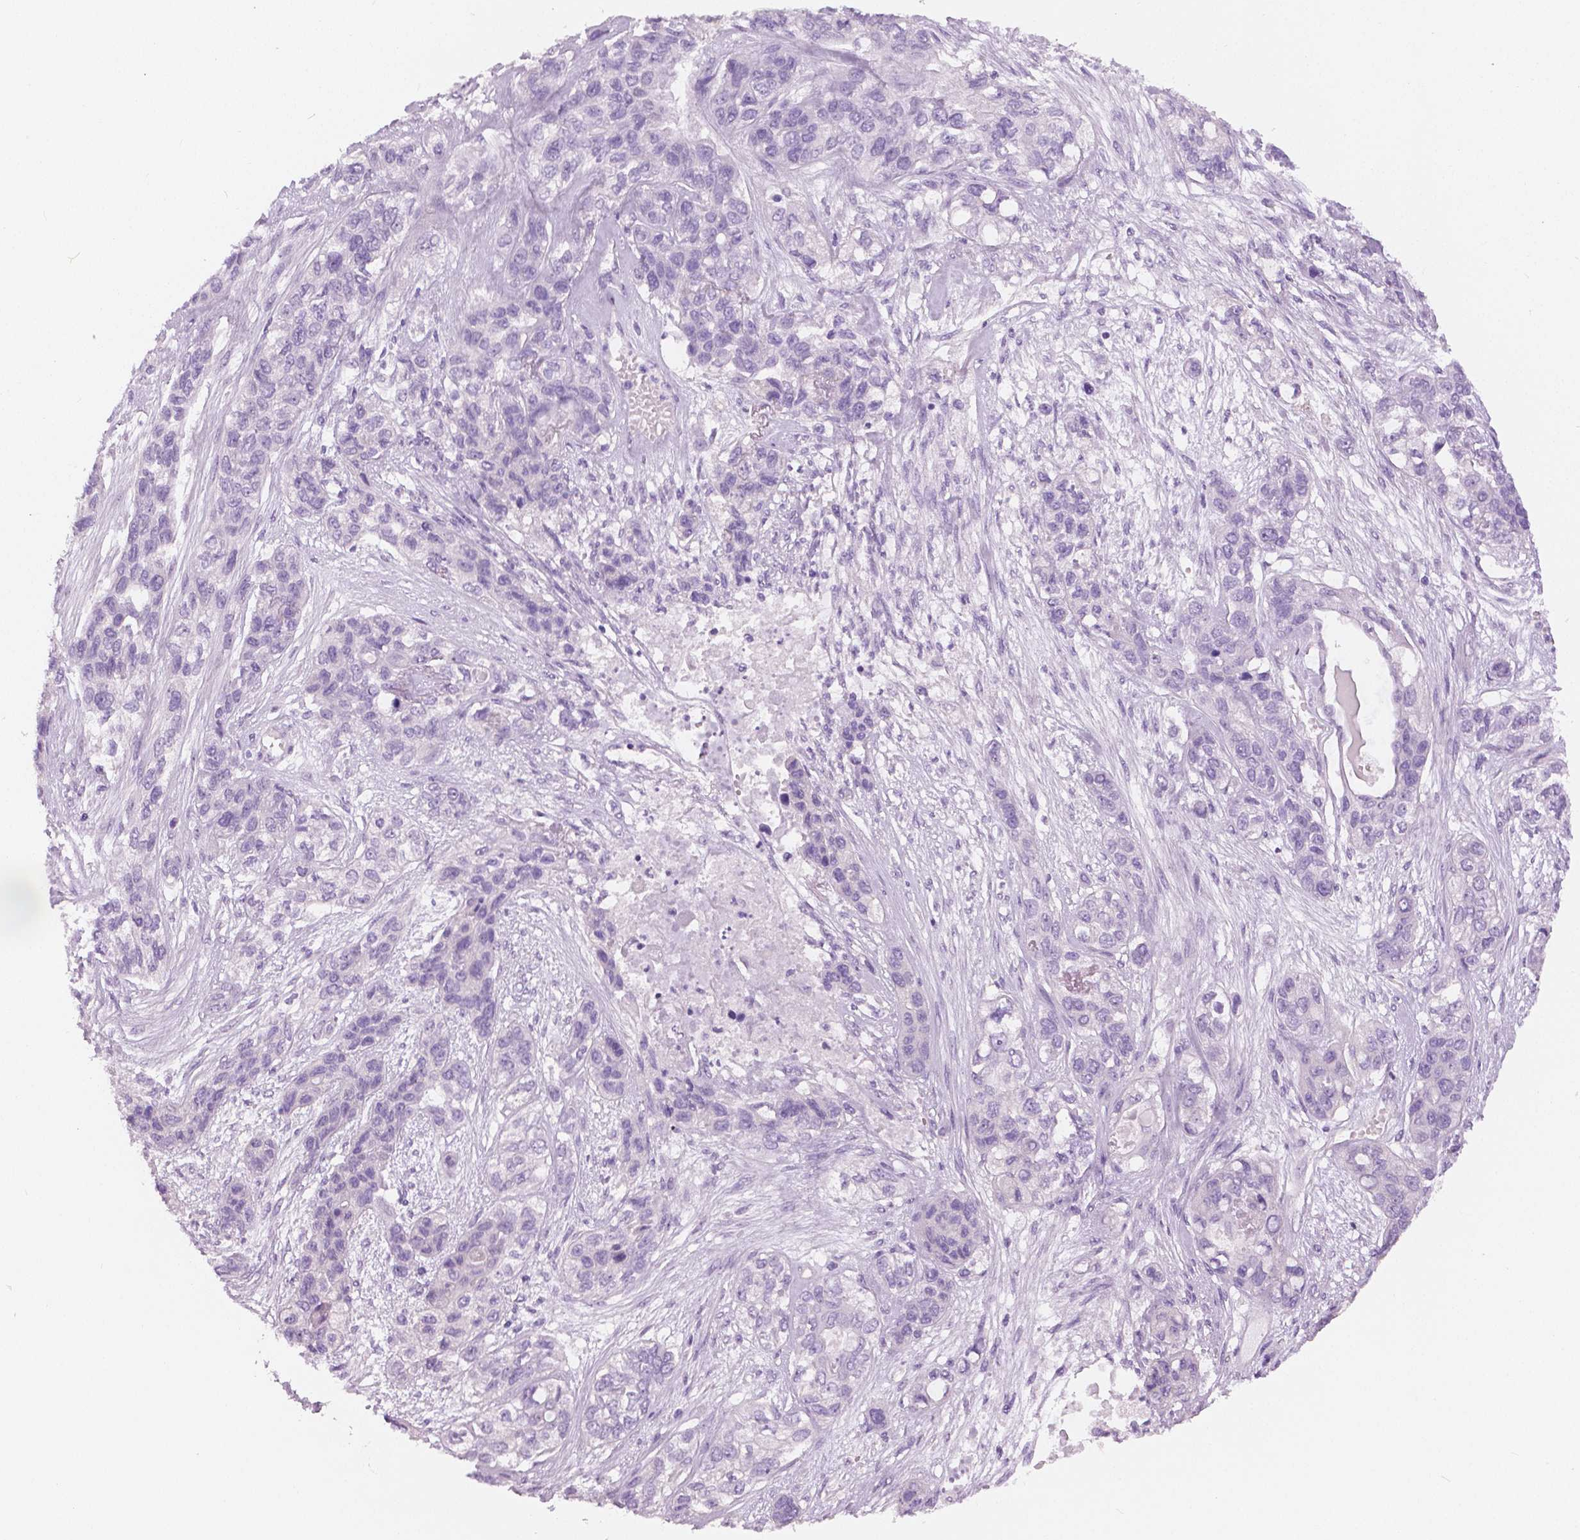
{"staining": {"intensity": "negative", "quantity": "none", "location": "none"}, "tissue": "lung cancer", "cell_type": "Tumor cells", "image_type": "cancer", "snomed": [{"axis": "morphology", "description": "Squamous cell carcinoma, NOS"}, {"axis": "topography", "description": "Lung"}], "caption": "An IHC image of lung cancer is shown. There is no staining in tumor cells of lung cancer. (DAB (3,3'-diaminobenzidine) immunohistochemistry with hematoxylin counter stain).", "gene": "SLC24A1", "patient": {"sex": "female", "age": 70}}